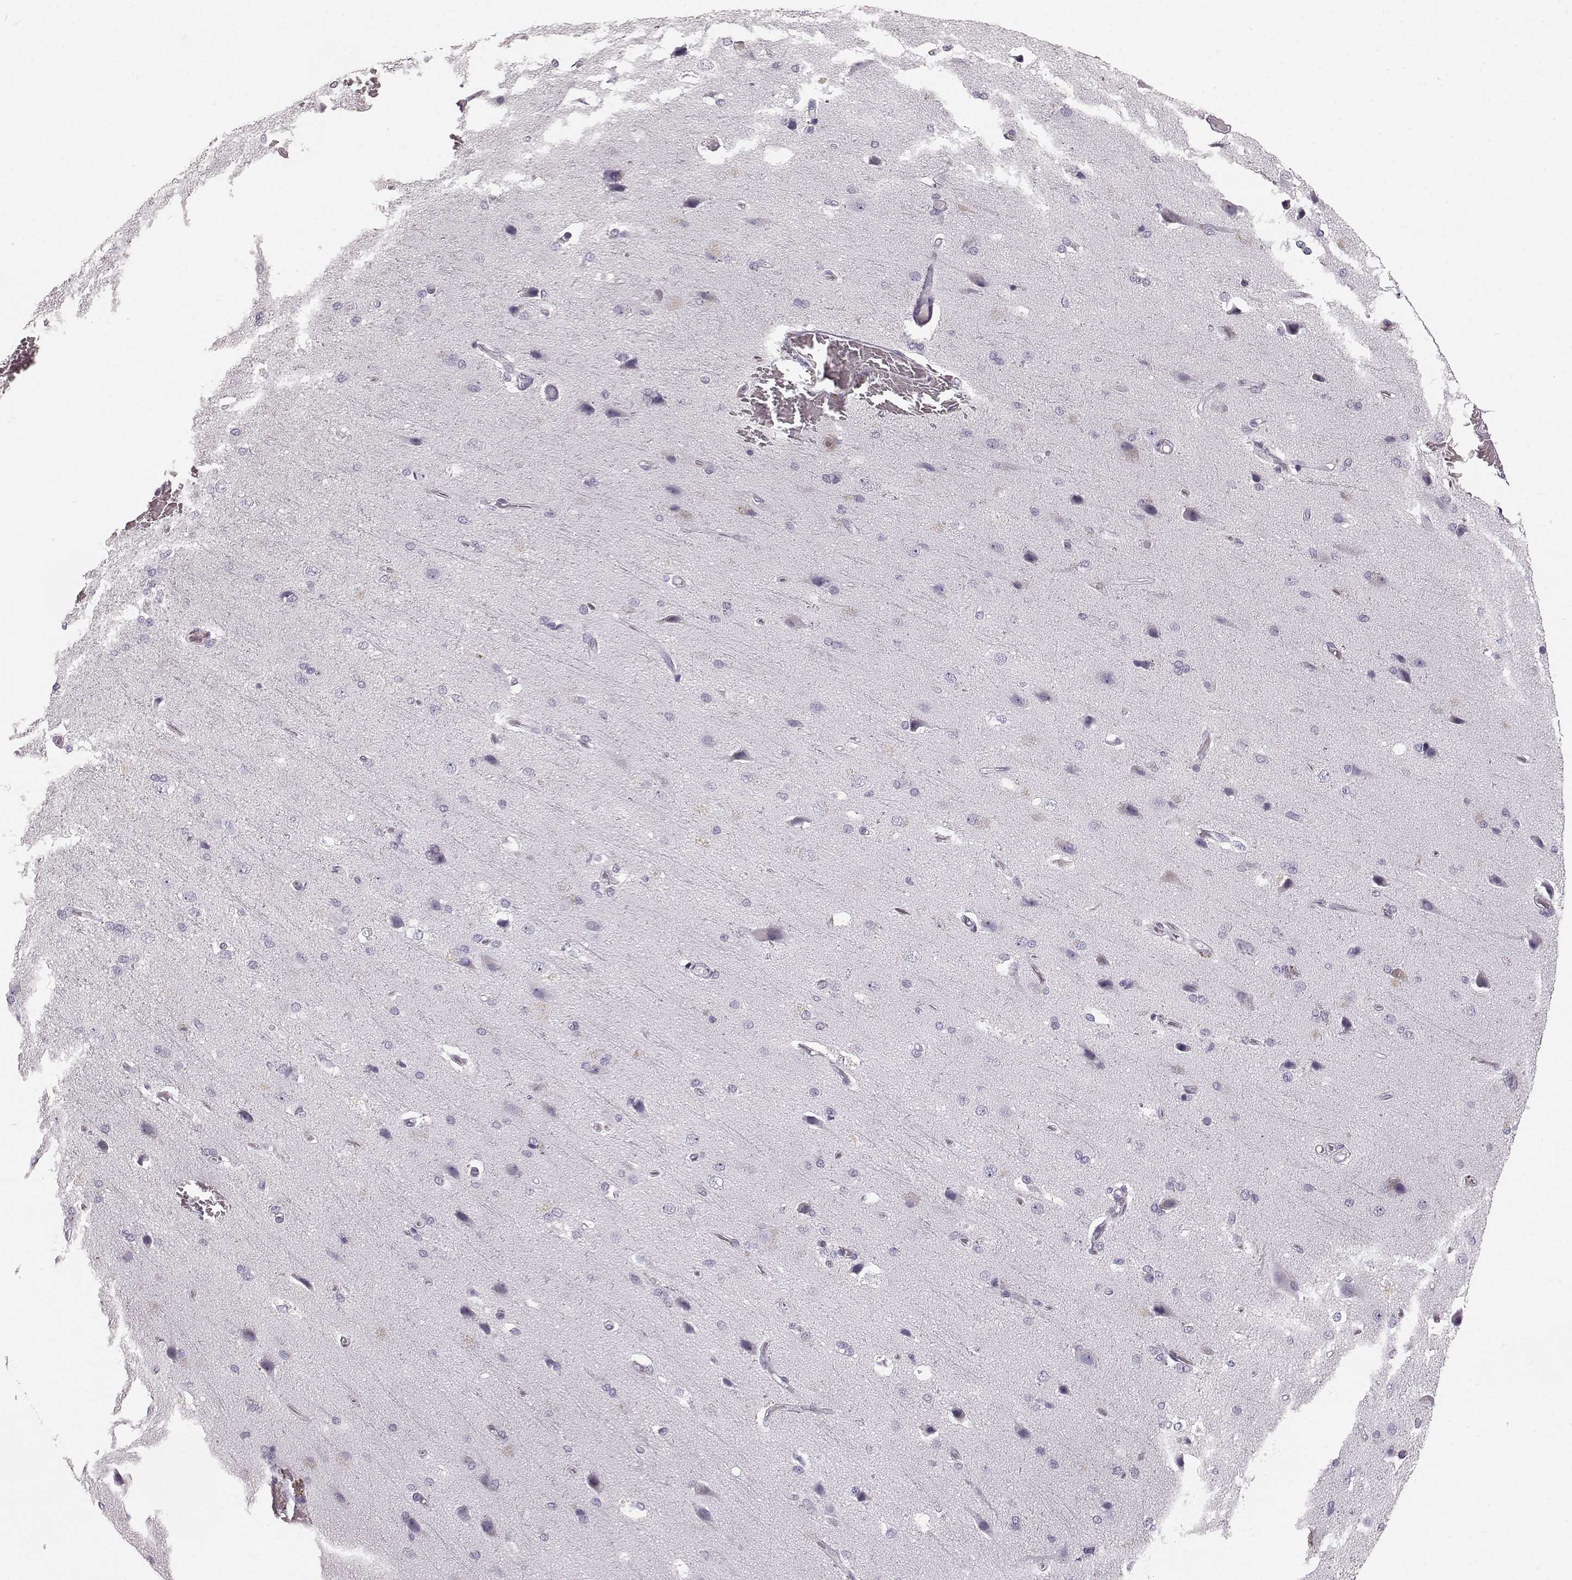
{"staining": {"intensity": "negative", "quantity": "none", "location": "none"}, "tissue": "cerebral cortex", "cell_type": "Endothelial cells", "image_type": "normal", "snomed": [{"axis": "morphology", "description": "Normal tissue, NOS"}, {"axis": "morphology", "description": "Glioma, malignant, High grade"}, {"axis": "topography", "description": "Cerebral cortex"}], "caption": "A high-resolution photomicrograph shows IHC staining of normal cerebral cortex, which demonstrates no significant staining in endothelial cells.", "gene": "KRTAP16", "patient": {"sex": "male", "age": 77}}